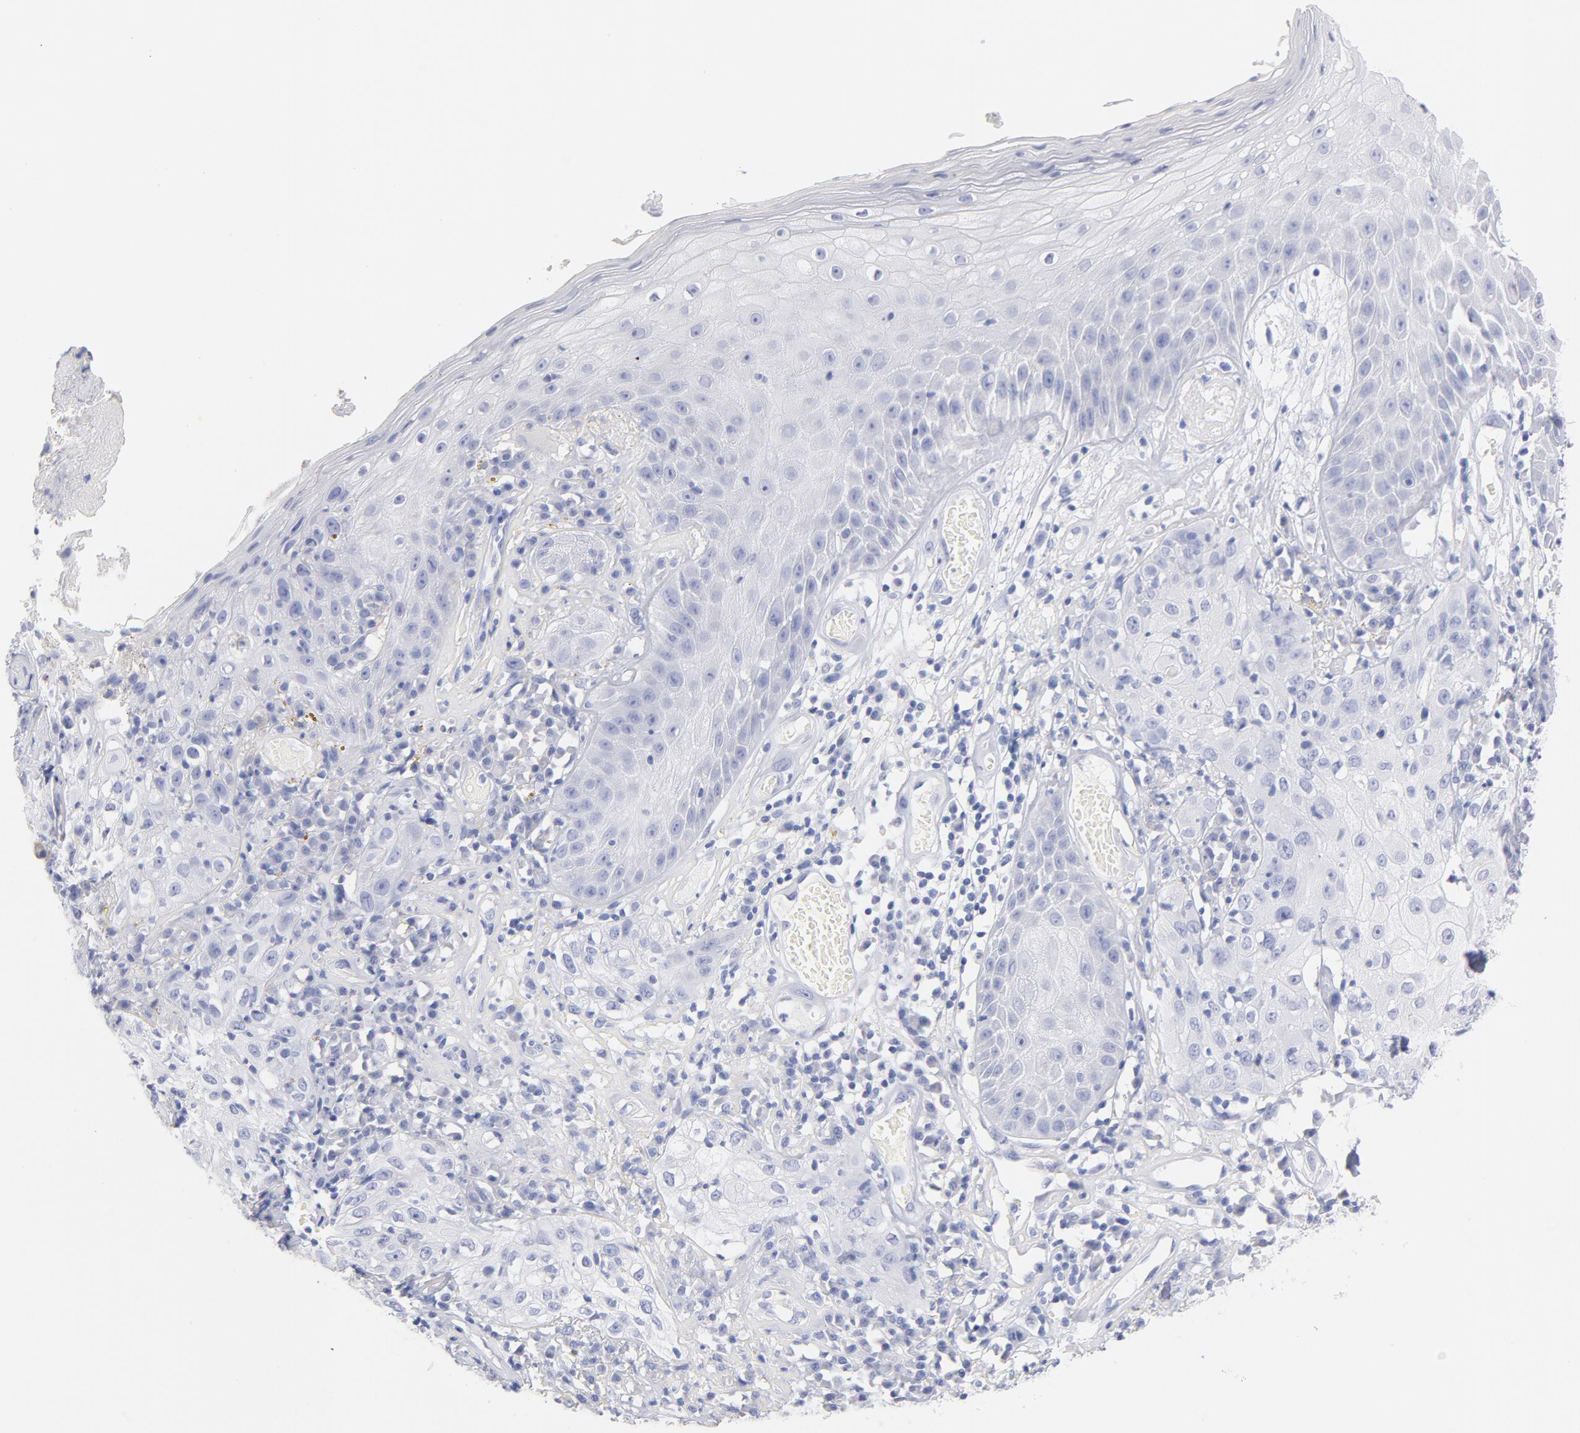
{"staining": {"intensity": "negative", "quantity": "none", "location": "none"}, "tissue": "skin cancer", "cell_type": "Tumor cells", "image_type": "cancer", "snomed": [{"axis": "morphology", "description": "Squamous cell carcinoma, NOS"}, {"axis": "topography", "description": "Skin"}], "caption": "DAB immunohistochemical staining of human skin cancer (squamous cell carcinoma) demonstrates no significant expression in tumor cells. (Stains: DAB (3,3'-diaminobenzidine) IHC with hematoxylin counter stain, Microscopy: brightfield microscopy at high magnification).", "gene": "SCGN", "patient": {"sex": "male", "age": 65}}